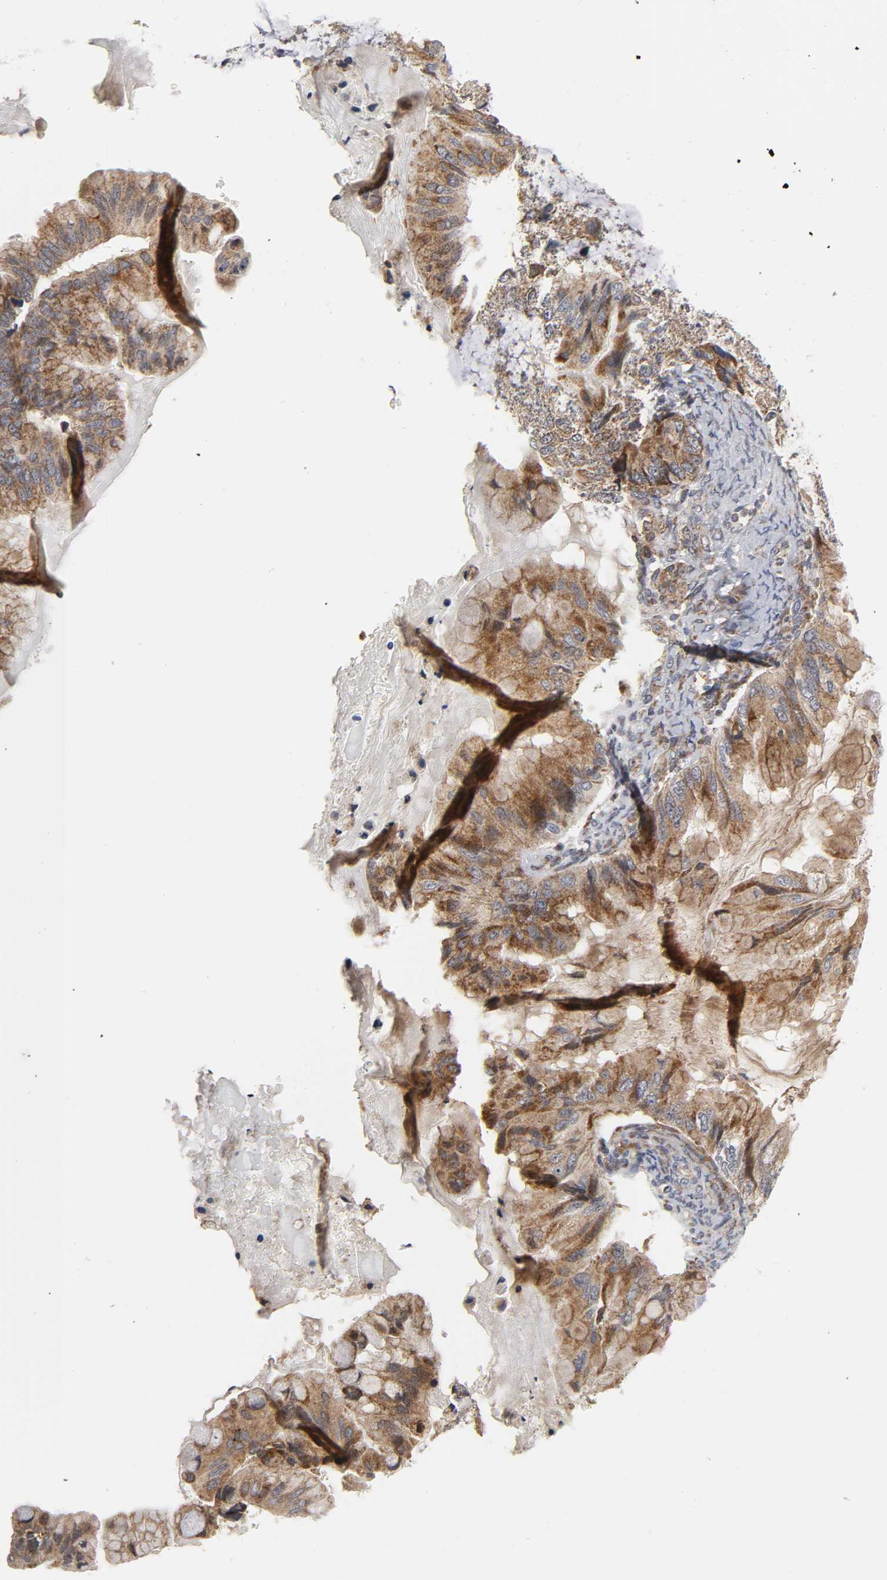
{"staining": {"intensity": "moderate", "quantity": ">75%", "location": "cytoplasmic/membranous"}, "tissue": "ovarian cancer", "cell_type": "Tumor cells", "image_type": "cancer", "snomed": [{"axis": "morphology", "description": "Cystadenocarcinoma, mucinous, NOS"}, {"axis": "topography", "description": "Ovary"}], "caption": "There is medium levels of moderate cytoplasmic/membranous staining in tumor cells of mucinous cystadenocarcinoma (ovarian), as demonstrated by immunohistochemical staining (brown color).", "gene": "BAX", "patient": {"sex": "female", "age": 36}}